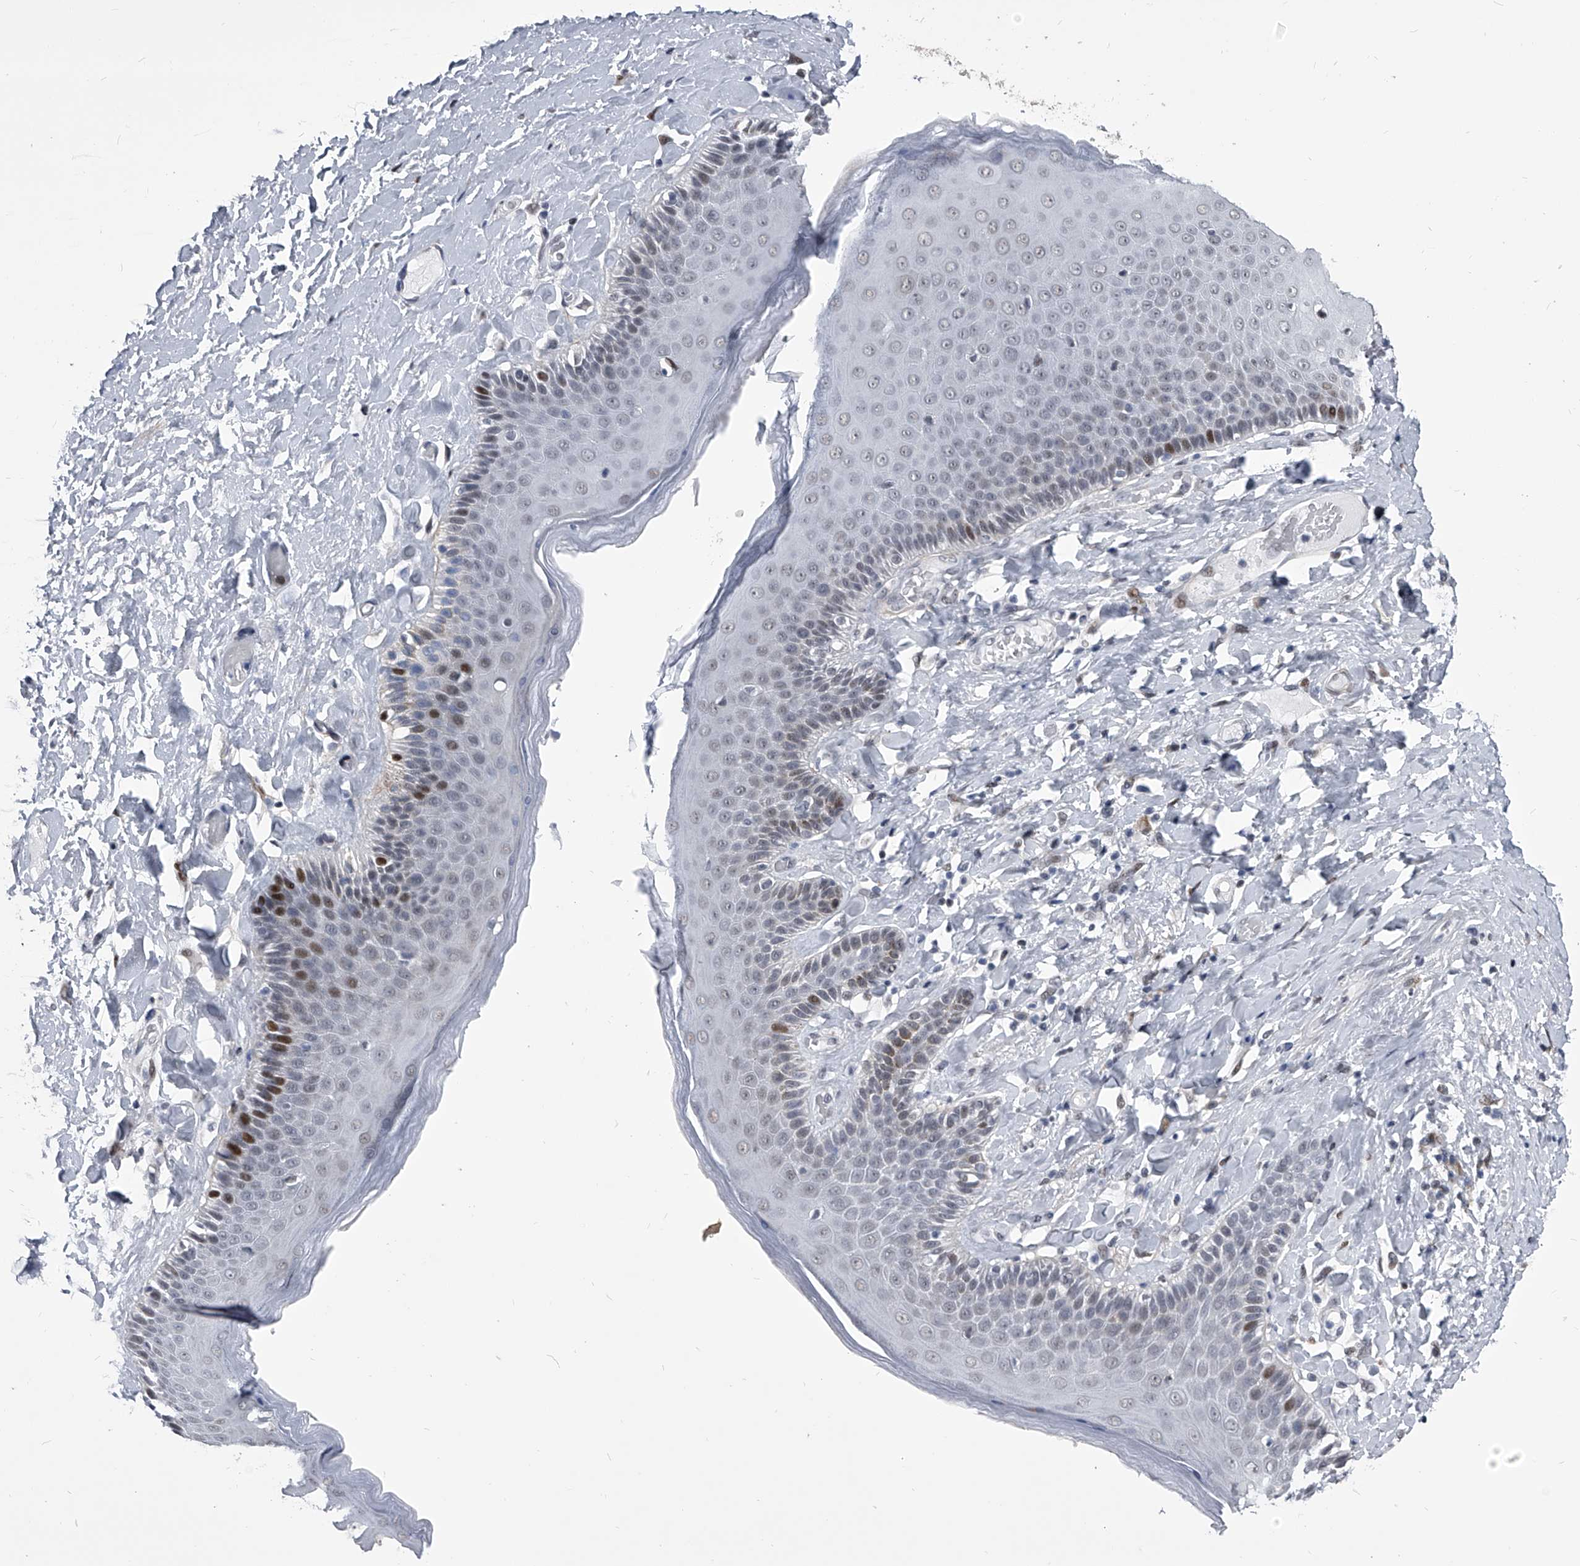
{"staining": {"intensity": "strong", "quantity": "<25%", "location": "nuclear"}, "tissue": "skin", "cell_type": "Epidermal cells", "image_type": "normal", "snomed": [{"axis": "morphology", "description": "Normal tissue, NOS"}, {"axis": "topography", "description": "Anal"}], "caption": "A medium amount of strong nuclear staining is identified in approximately <25% of epidermal cells in normal skin. (IHC, brightfield microscopy, high magnification).", "gene": "CMTR1", "patient": {"sex": "male", "age": 69}}